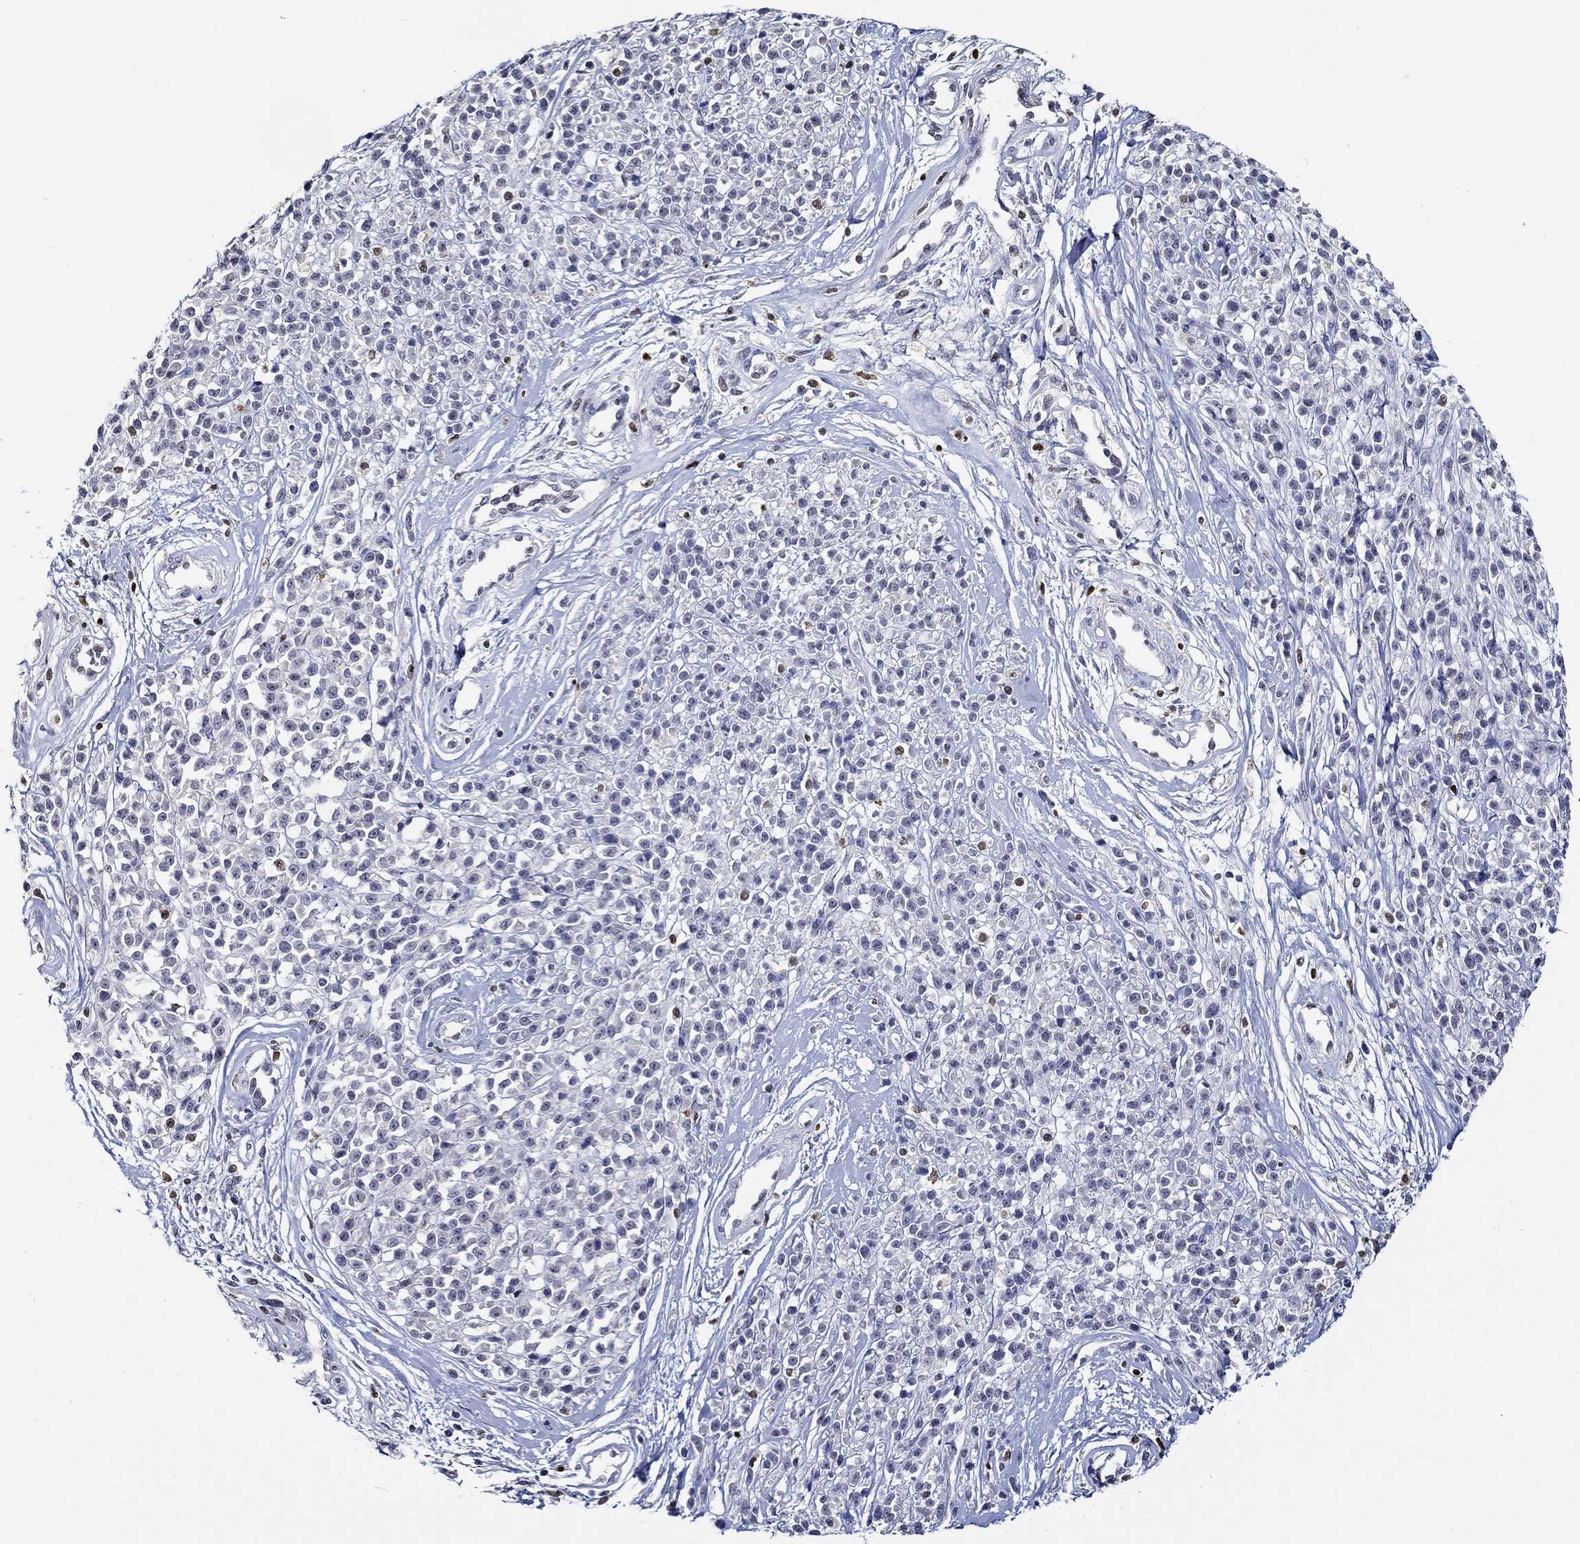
{"staining": {"intensity": "negative", "quantity": "none", "location": "none"}, "tissue": "melanoma", "cell_type": "Tumor cells", "image_type": "cancer", "snomed": [{"axis": "morphology", "description": "Malignant melanoma, NOS"}, {"axis": "topography", "description": "Skin"}, {"axis": "topography", "description": "Skin of trunk"}], "caption": "Immunohistochemical staining of human melanoma exhibits no significant expression in tumor cells.", "gene": "GATA2", "patient": {"sex": "male", "age": 74}}